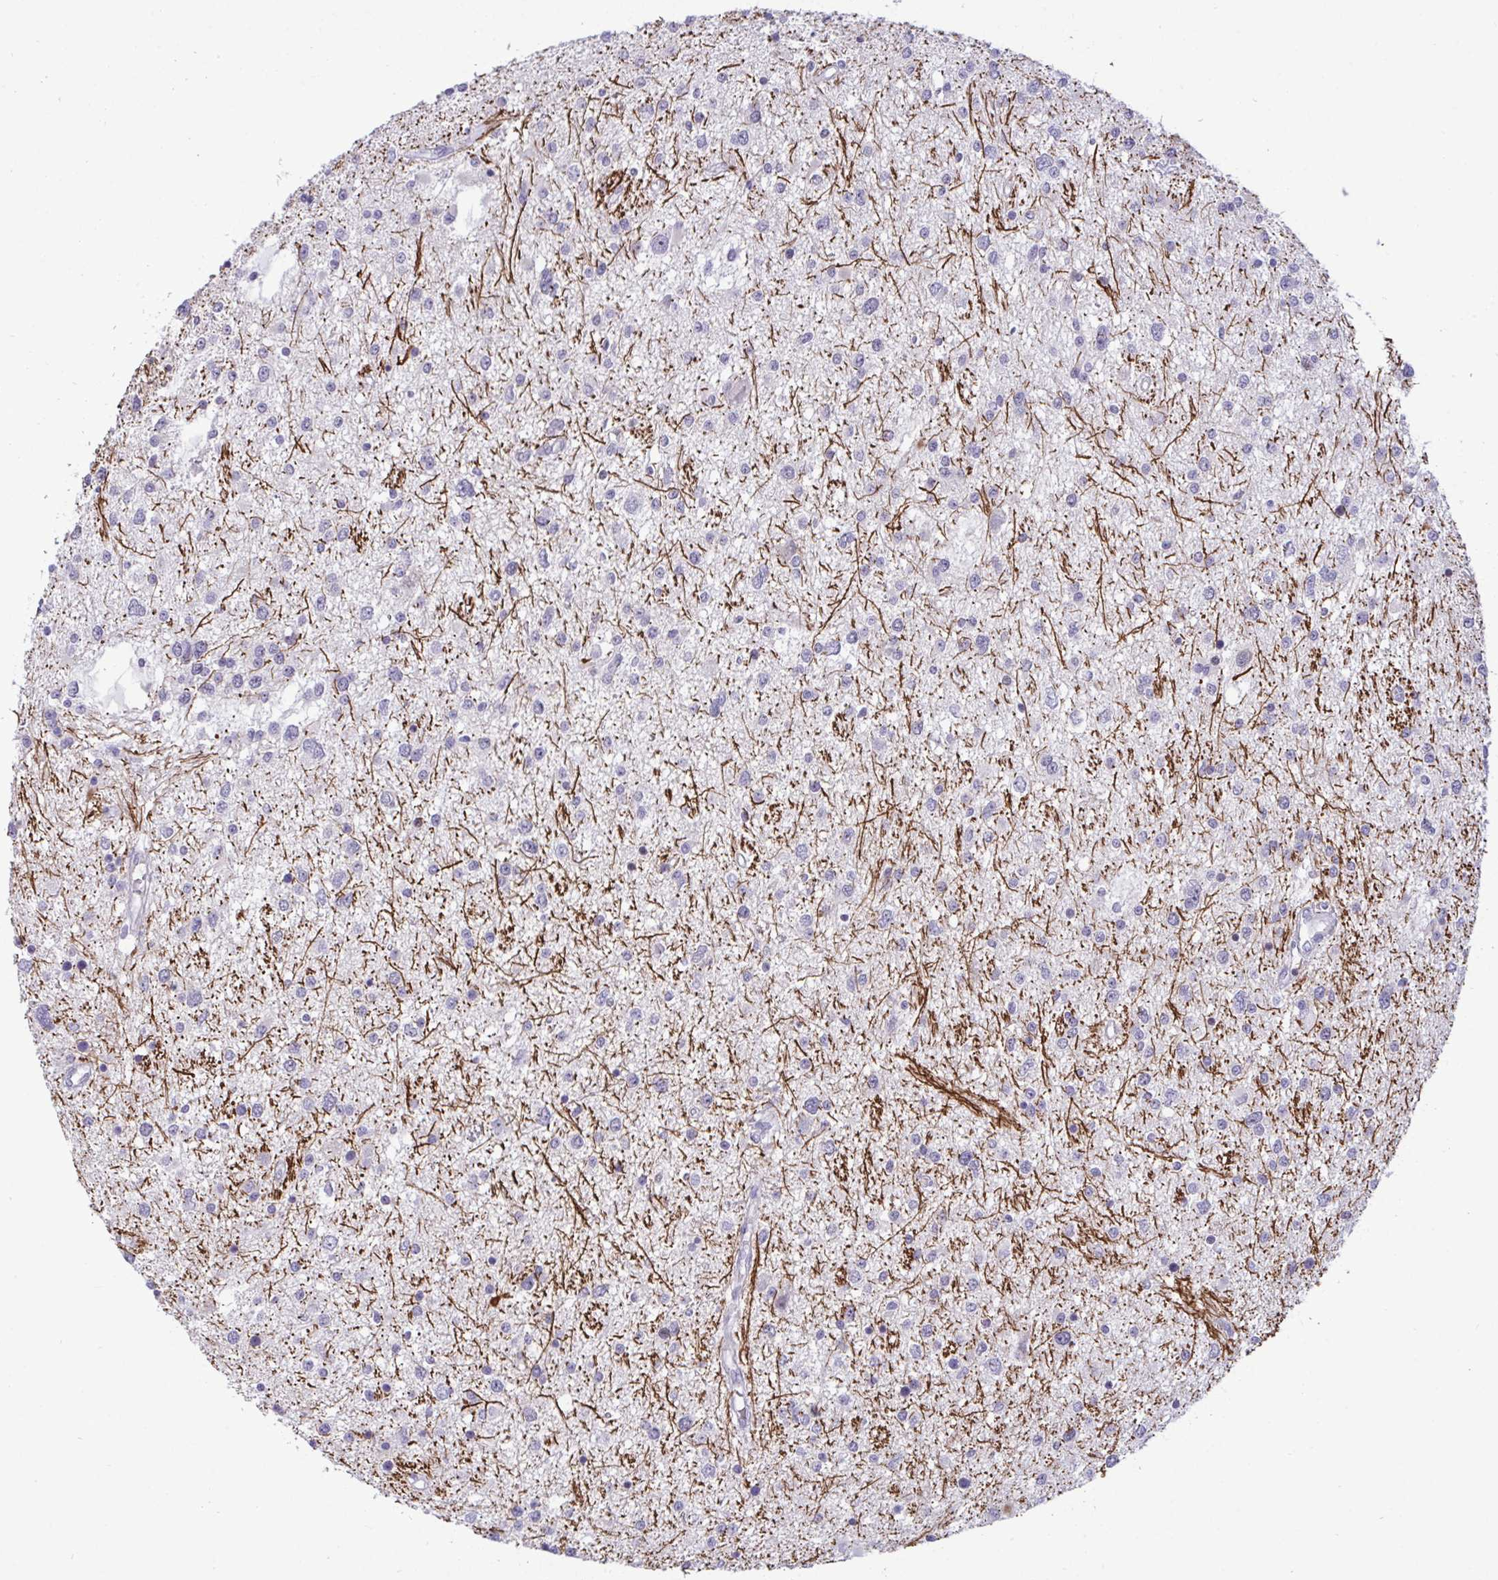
{"staining": {"intensity": "negative", "quantity": "none", "location": "none"}, "tissue": "glioma", "cell_type": "Tumor cells", "image_type": "cancer", "snomed": [{"axis": "morphology", "description": "Glioma, malignant, High grade"}, {"axis": "topography", "description": "Brain"}], "caption": "IHC photomicrograph of neoplastic tissue: human malignant high-grade glioma stained with DAB (3,3'-diaminobenzidine) displays no significant protein positivity in tumor cells.", "gene": "EPOP", "patient": {"sex": "male", "age": 54}}